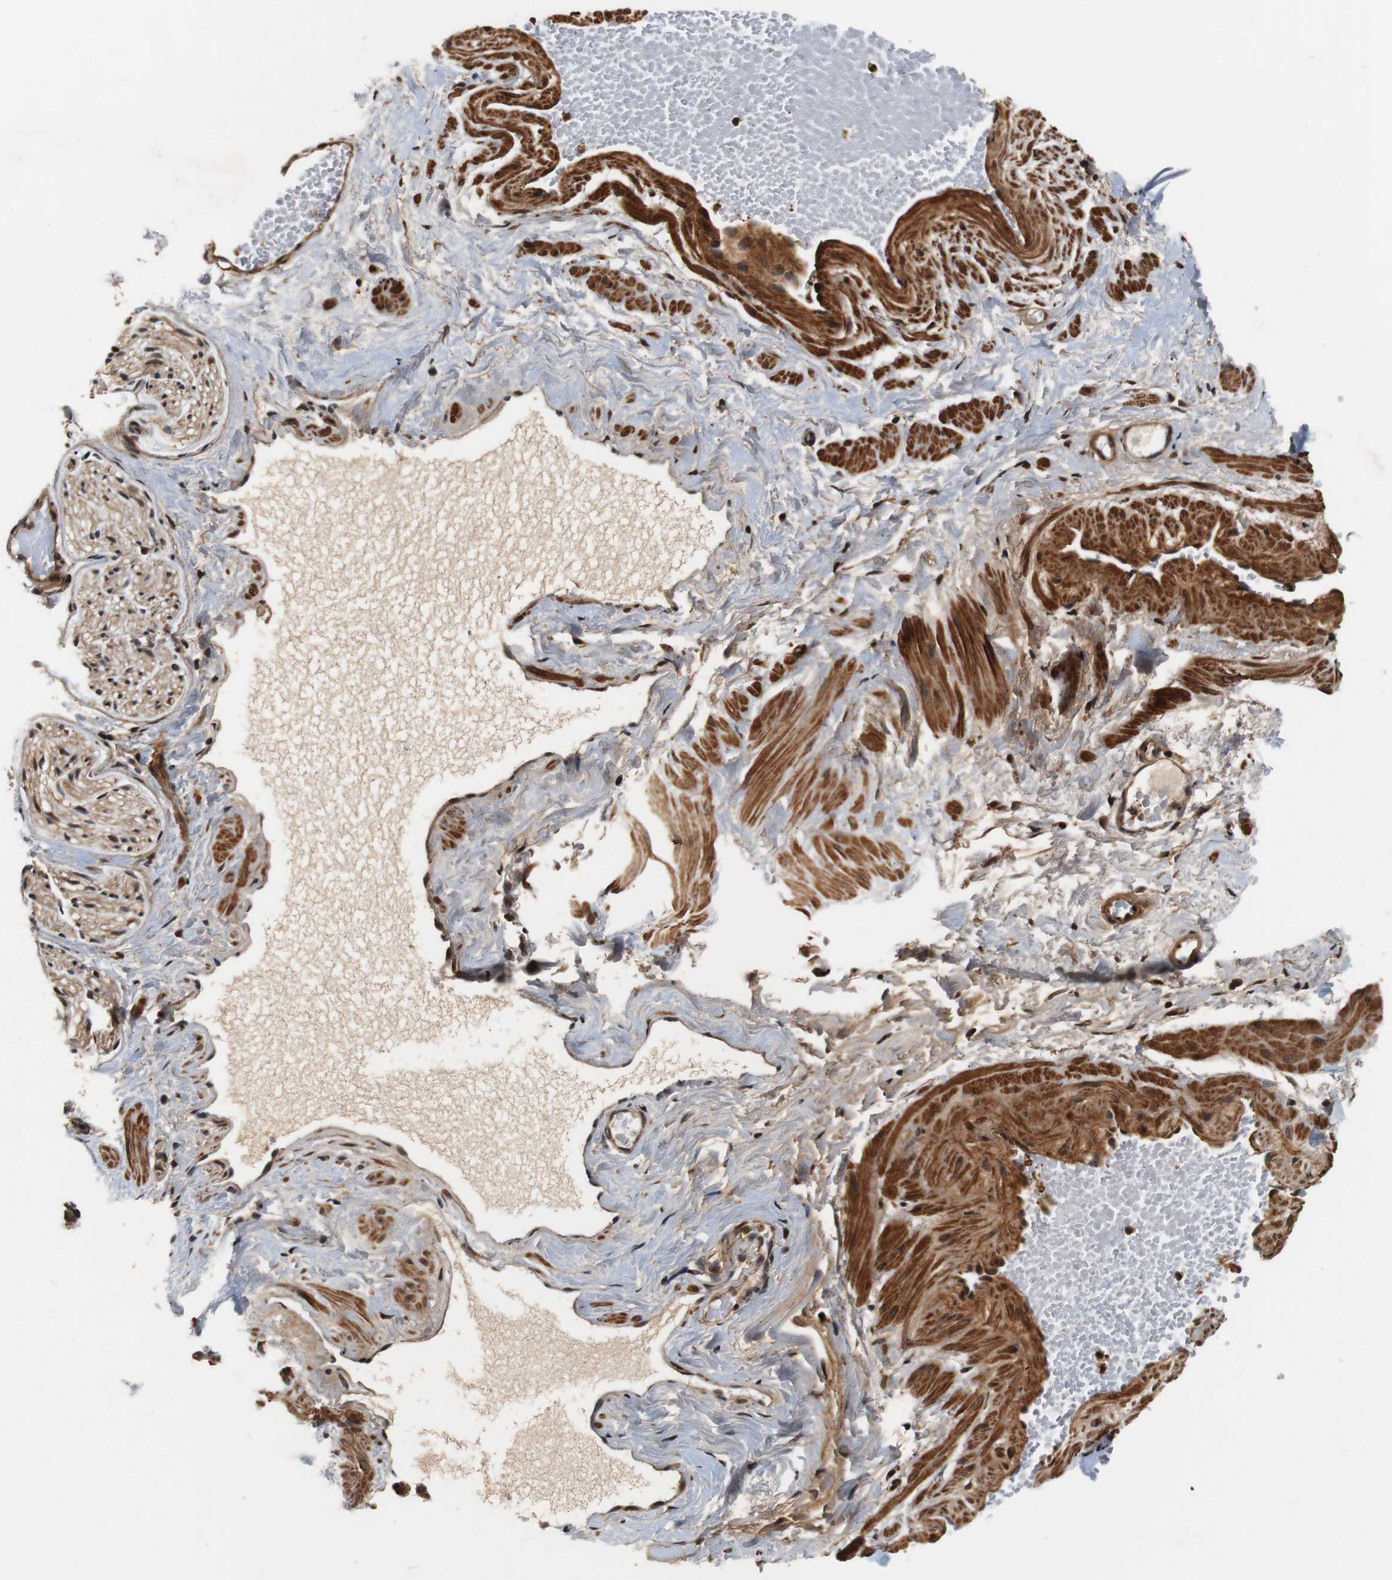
{"staining": {"intensity": "weak", "quantity": "25%-75%", "location": "cytoplasmic/membranous"}, "tissue": "adipose tissue", "cell_type": "Adipocytes", "image_type": "normal", "snomed": [{"axis": "morphology", "description": "Normal tissue, NOS"}, {"axis": "topography", "description": "Soft tissue"}, {"axis": "topography", "description": "Vascular tissue"}], "caption": "This micrograph demonstrates normal adipose tissue stained with immunohistochemistry (IHC) to label a protein in brown. The cytoplasmic/membranous of adipocytes show weak positivity for the protein. Nuclei are counter-stained blue.", "gene": "LRP4", "patient": {"sex": "female", "age": 35}}